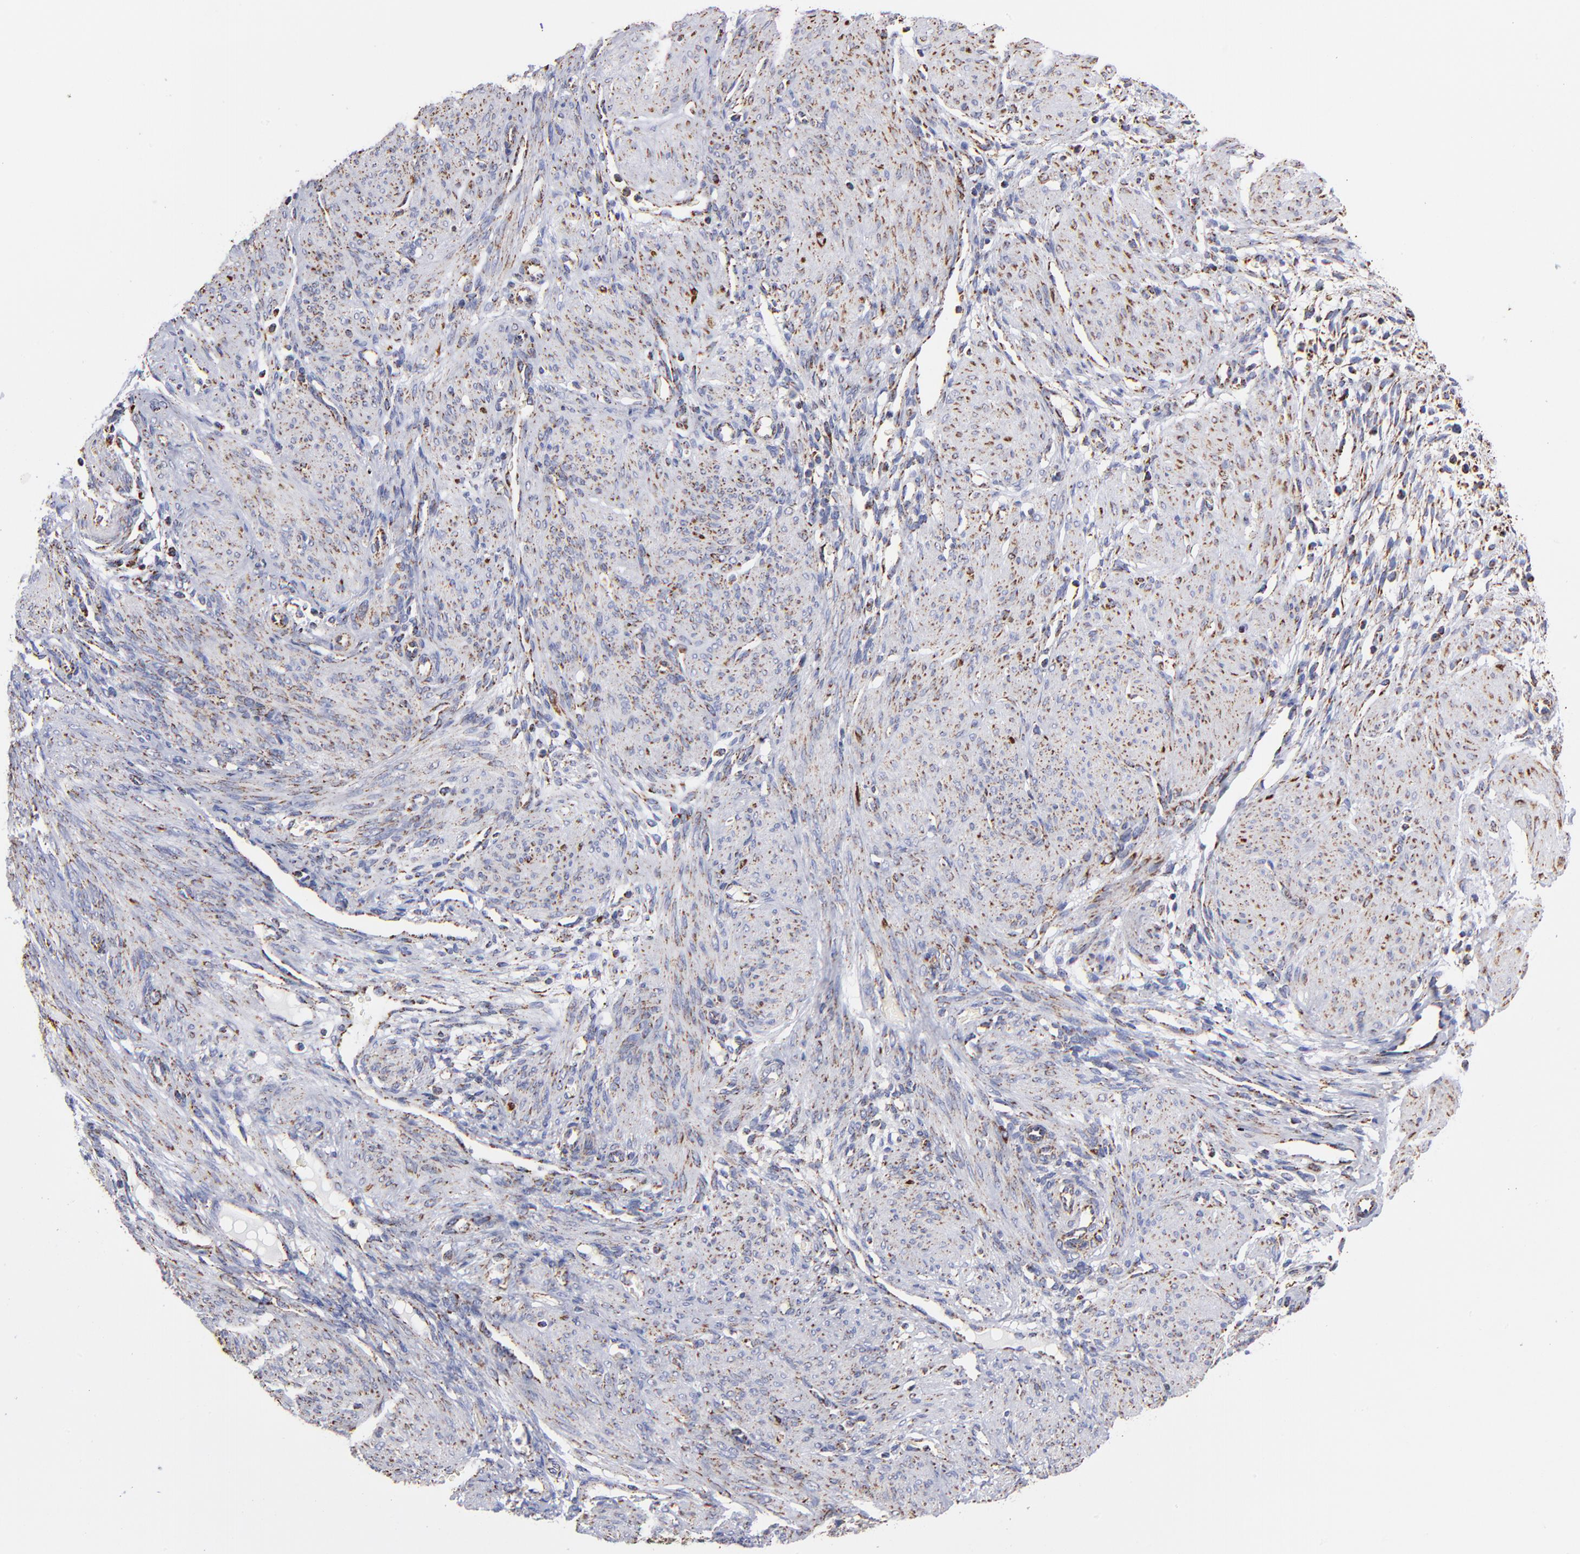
{"staining": {"intensity": "strong", "quantity": "25%-75%", "location": "cytoplasmic/membranous"}, "tissue": "endometrium", "cell_type": "Cells in endometrial stroma", "image_type": "normal", "snomed": [{"axis": "morphology", "description": "Normal tissue, NOS"}, {"axis": "topography", "description": "Endometrium"}], "caption": "Protein expression analysis of normal human endometrium reveals strong cytoplasmic/membranous positivity in about 25%-75% of cells in endometrial stroma. The staining is performed using DAB (3,3'-diaminobenzidine) brown chromogen to label protein expression. The nuclei are counter-stained blue using hematoxylin.", "gene": "PHB1", "patient": {"sex": "female", "age": 72}}